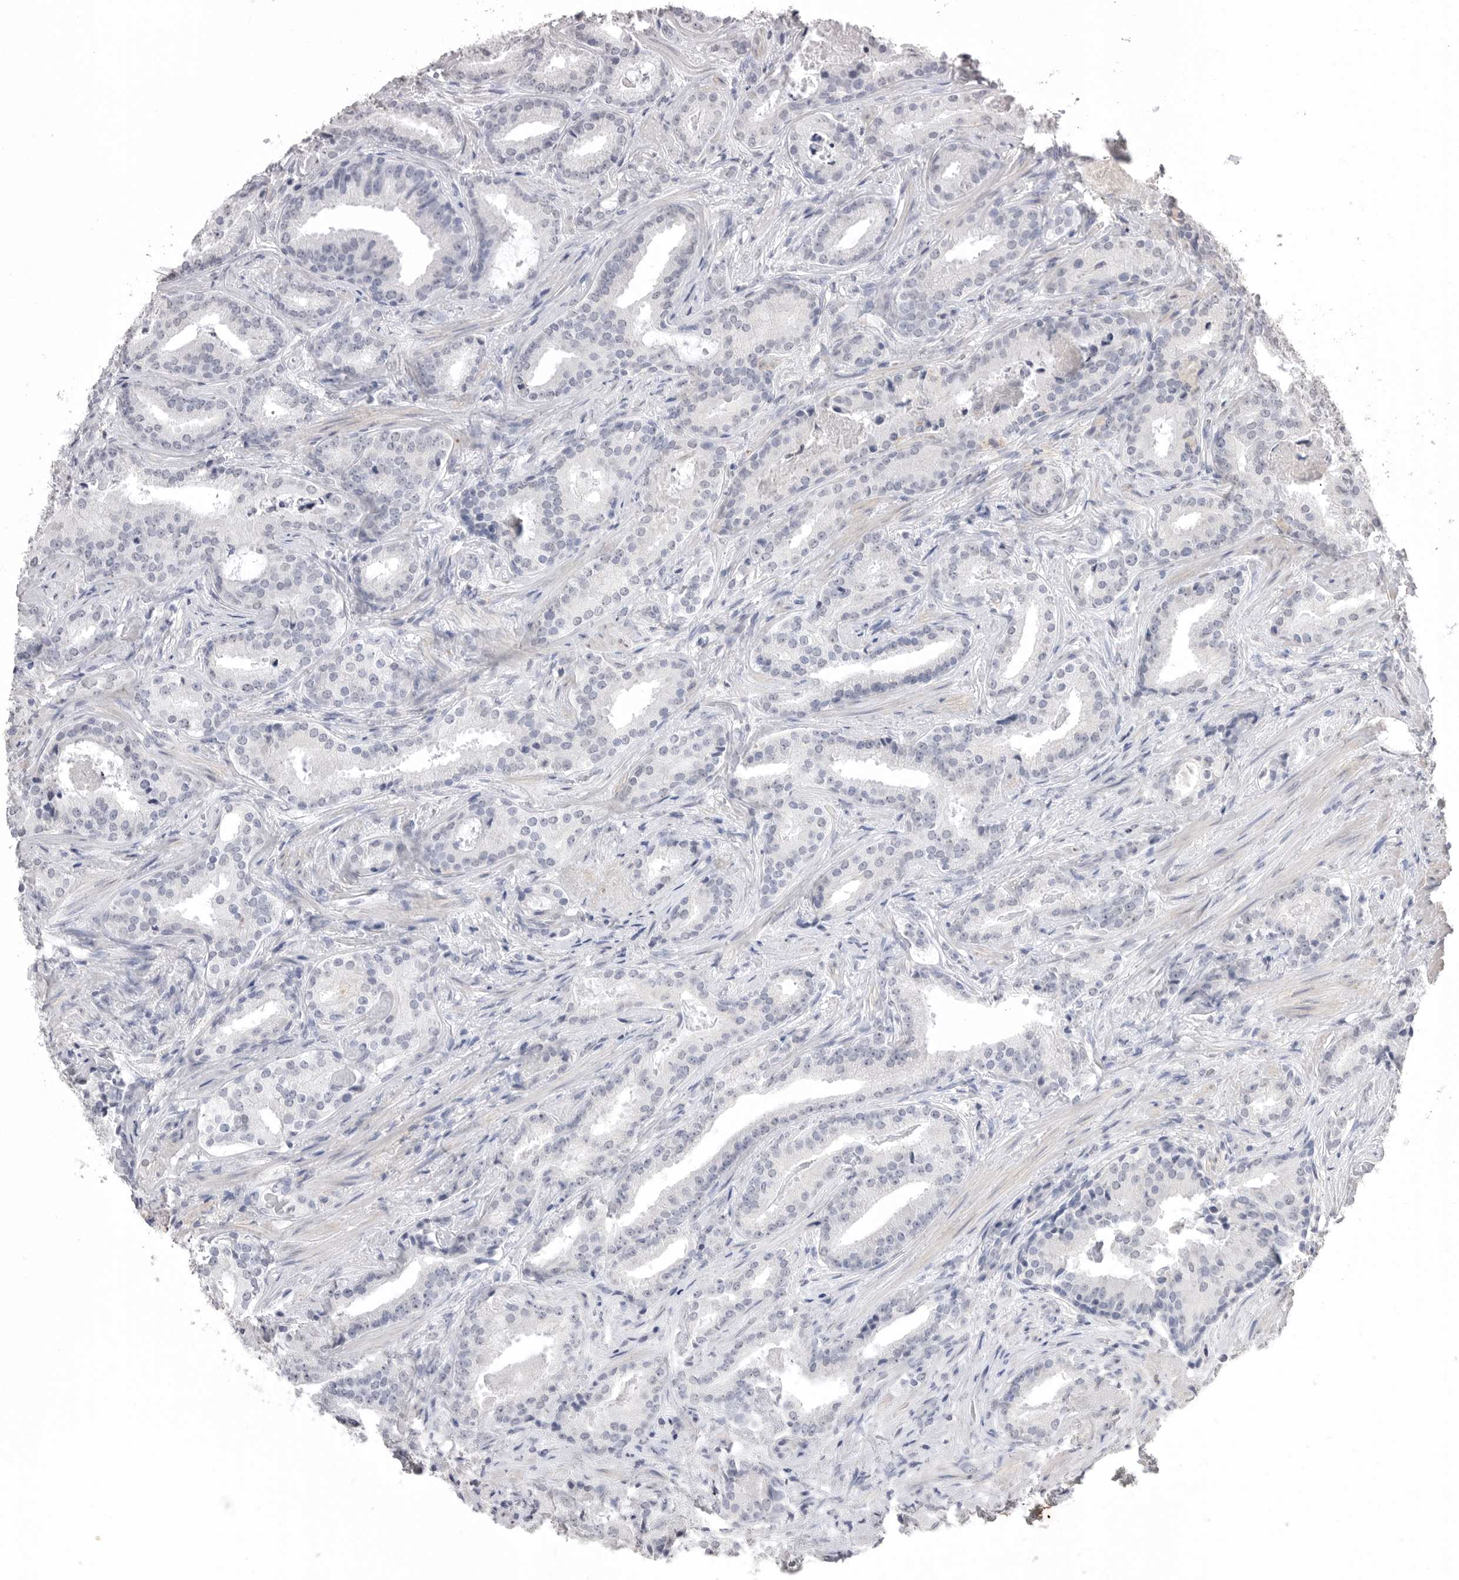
{"staining": {"intensity": "negative", "quantity": "none", "location": "none"}, "tissue": "prostate cancer", "cell_type": "Tumor cells", "image_type": "cancer", "snomed": [{"axis": "morphology", "description": "Adenocarcinoma, Low grade"}, {"axis": "topography", "description": "Prostate"}], "caption": "The image demonstrates no significant staining in tumor cells of prostate cancer.", "gene": "ICAM5", "patient": {"sex": "male", "age": 67}}